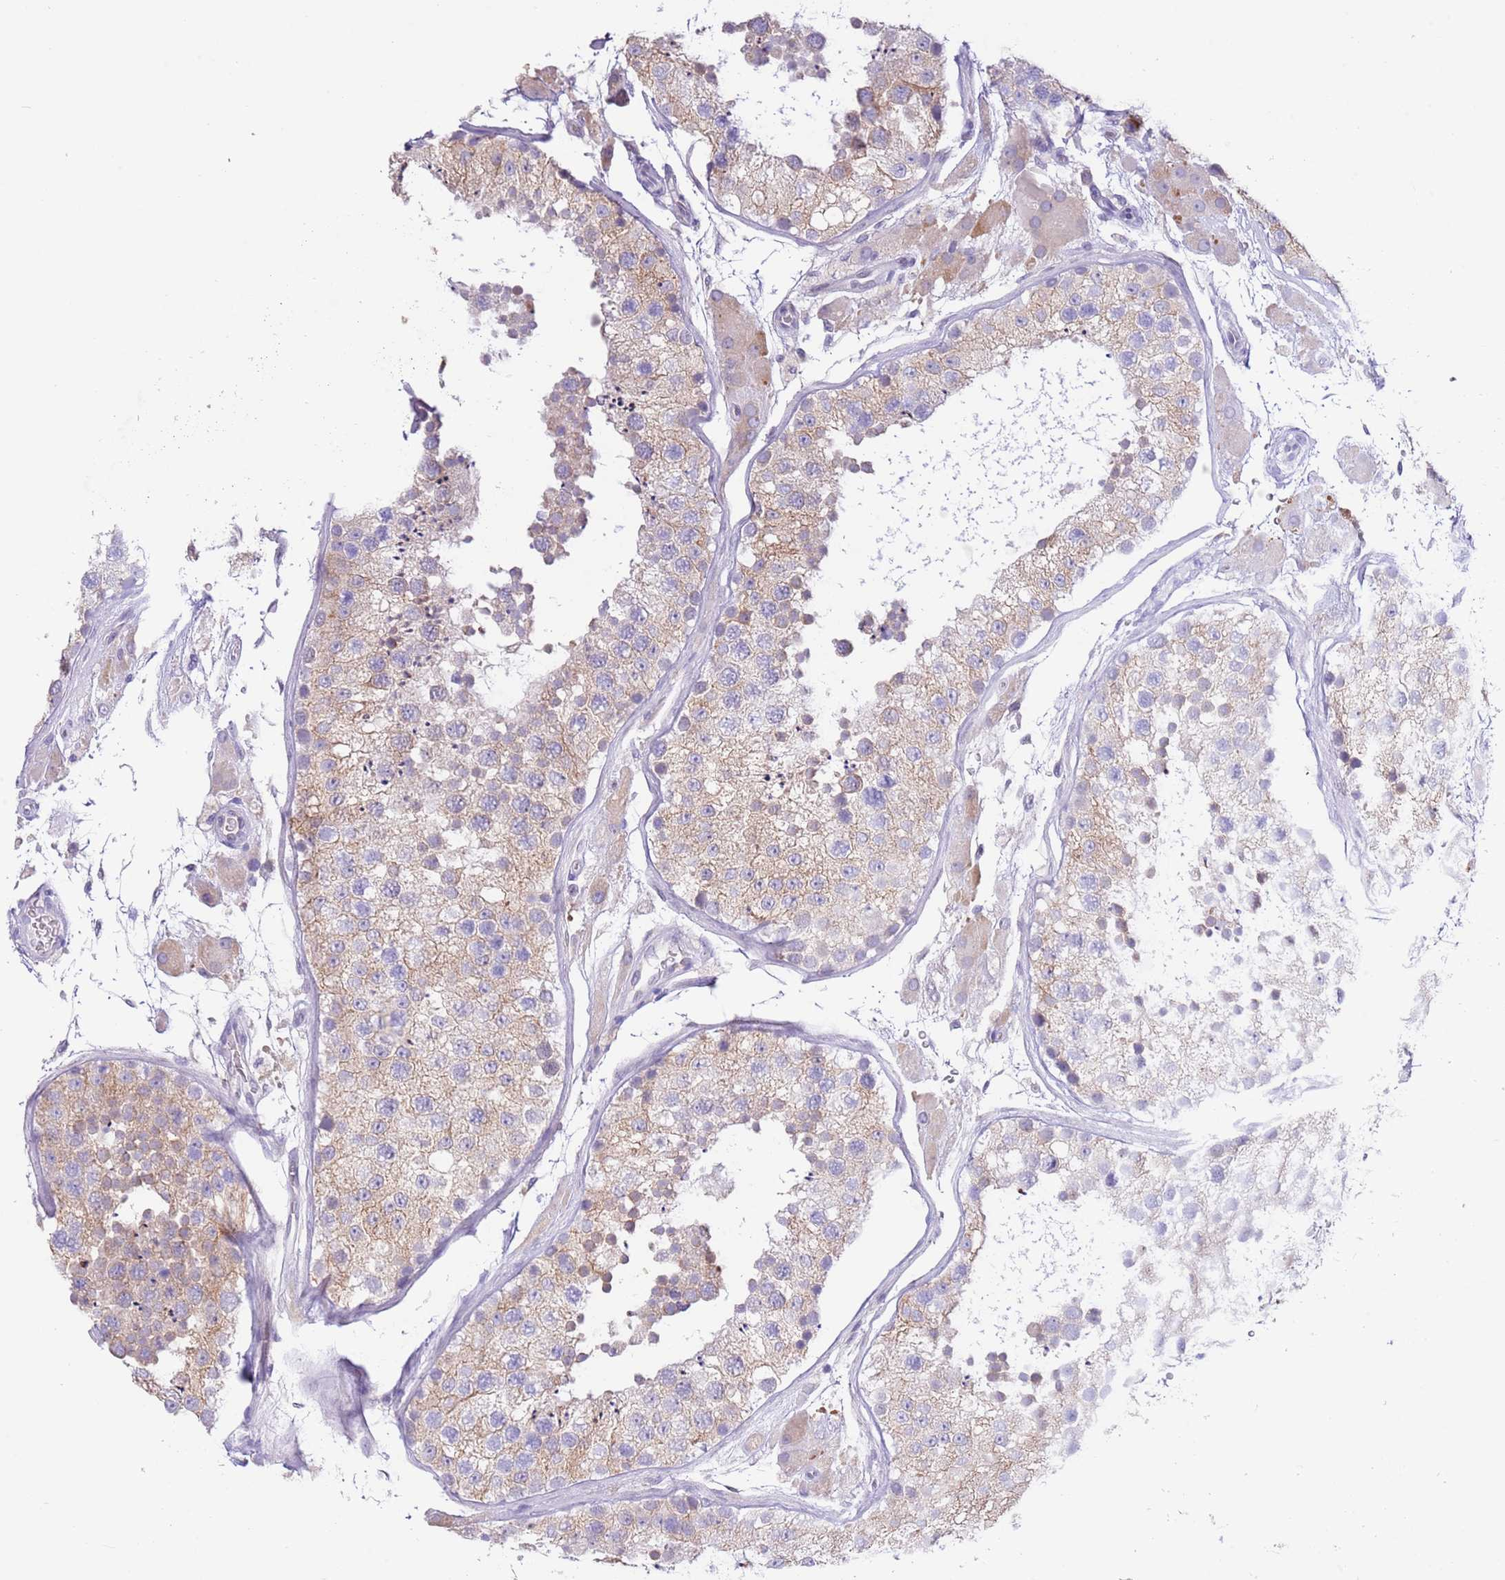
{"staining": {"intensity": "moderate", "quantity": ">75%", "location": "cytoplasmic/membranous"}, "tissue": "testis", "cell_type": "Cells in seminiferous ducts", "image_type": "normal", "snomed": [{"axis": "morphology", "description": "Normal tissue, NOS"}, {"axis": "topography", "description": "Testis"}], "caption": "A medium amount of moderate cytoplasmic/membranous expression is appreciated in approximately >75% of cells in seminiferous ducts in benign testis.", "gene": "EBPL", "patient": {"sex": "male", "age": 26}}